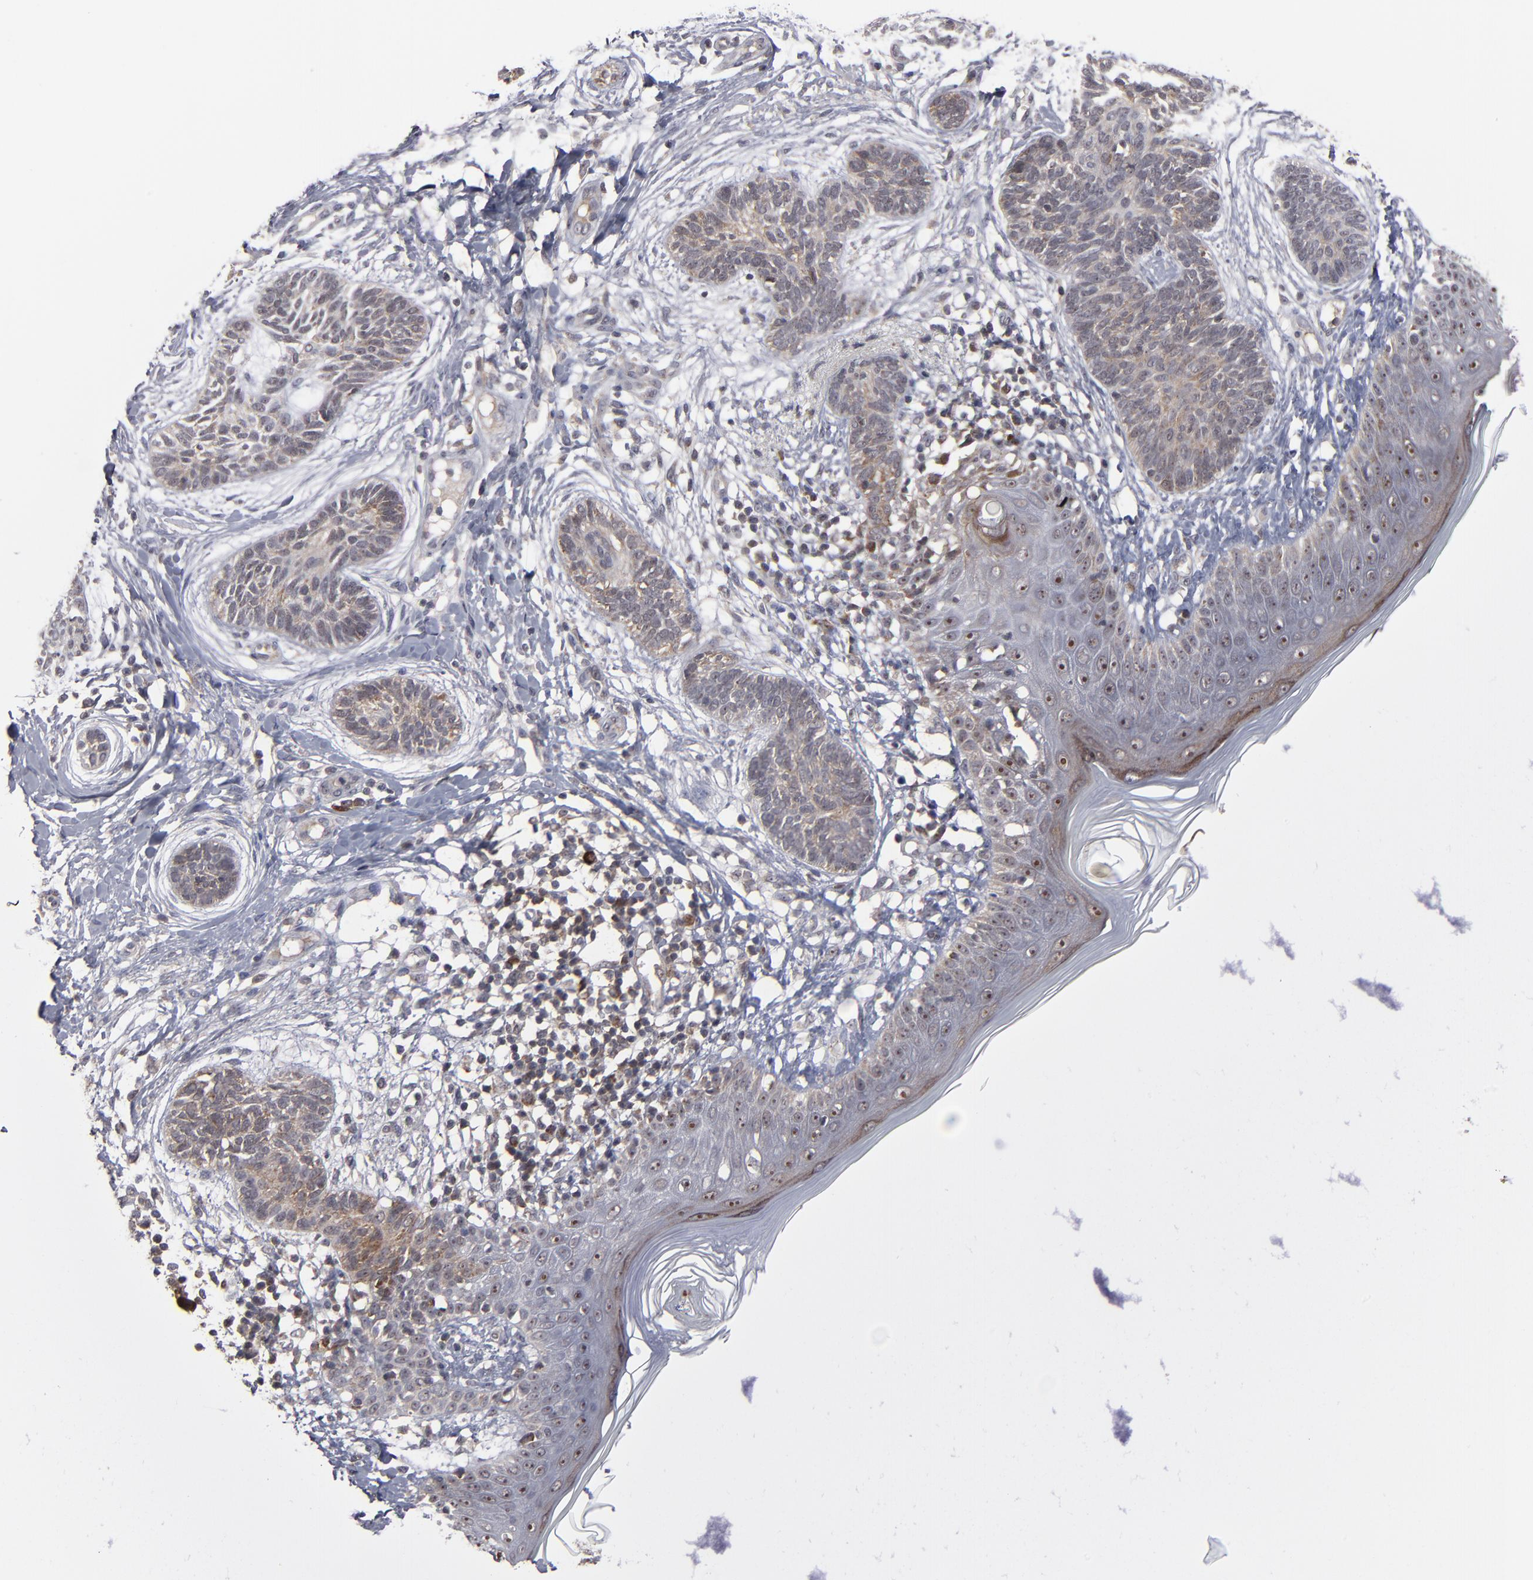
{"staining": {"intensity": "weak", "quantity": ">75%", "location": "cytoplasmic/membranous"}, "tissue": "skin cancer", "cell_type": "Tumor cells", "image_type": "cancer", "snomed": [{"axis": "morphology", "description": "Normal tissue, NOS"}, {"axis": "morphology", "description": "Basal cell carcinoma"}, {"axis": "topography", "description": "Skin"}], "caption": "IHC staining of skin cancer (basal cell carcinoma), which exhibits low levels of weak cytoplasmic/membranous expression in approximately >75% of tumor cells indicating weak cytoplasmic/membranous protein positivity. The staining was performed using DAB (brown) for protein detection and nuclei were counterstained in hematoxylin (blue).", "gene": "GLCCI1", "patient": {"sex": "male", "age": 63}}